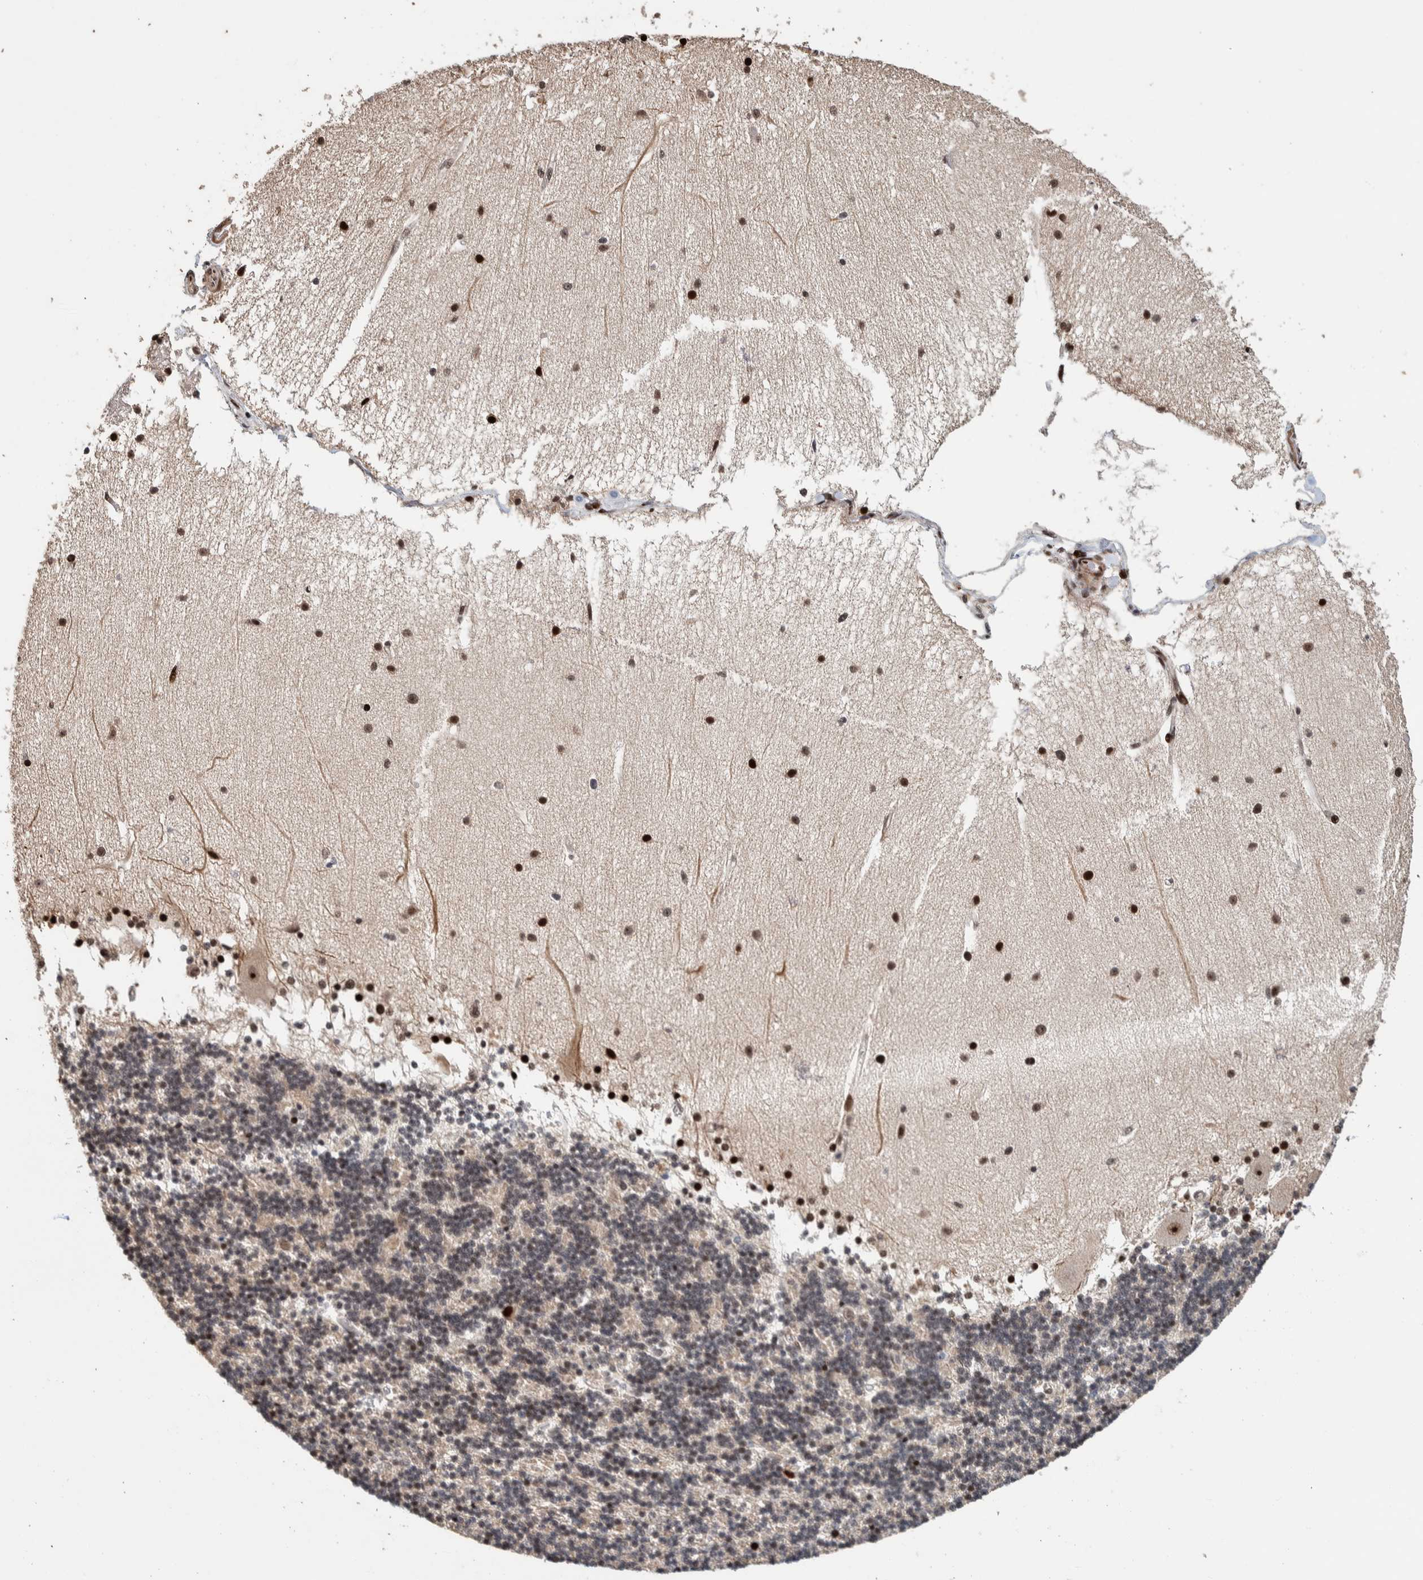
{"staining": {"intensity": "moderate", "quantity": "<25%", "location": "nuclear"}, "tissue": "cerebellum", "cell_type": "Cells in granular layer", "image_type": "normal", "snomed": [{"axis": "morphology", "description": "Normal tissue, NOS"}, {"axis": "topography", "description": "Cerebellum"}], "caption": "Moderate nuclear staining is present in about <25% of cells in granular layer in unremarkable cerebellum.", "gene": "CHD4", "patient": {"sex": "female", "age": 54}}